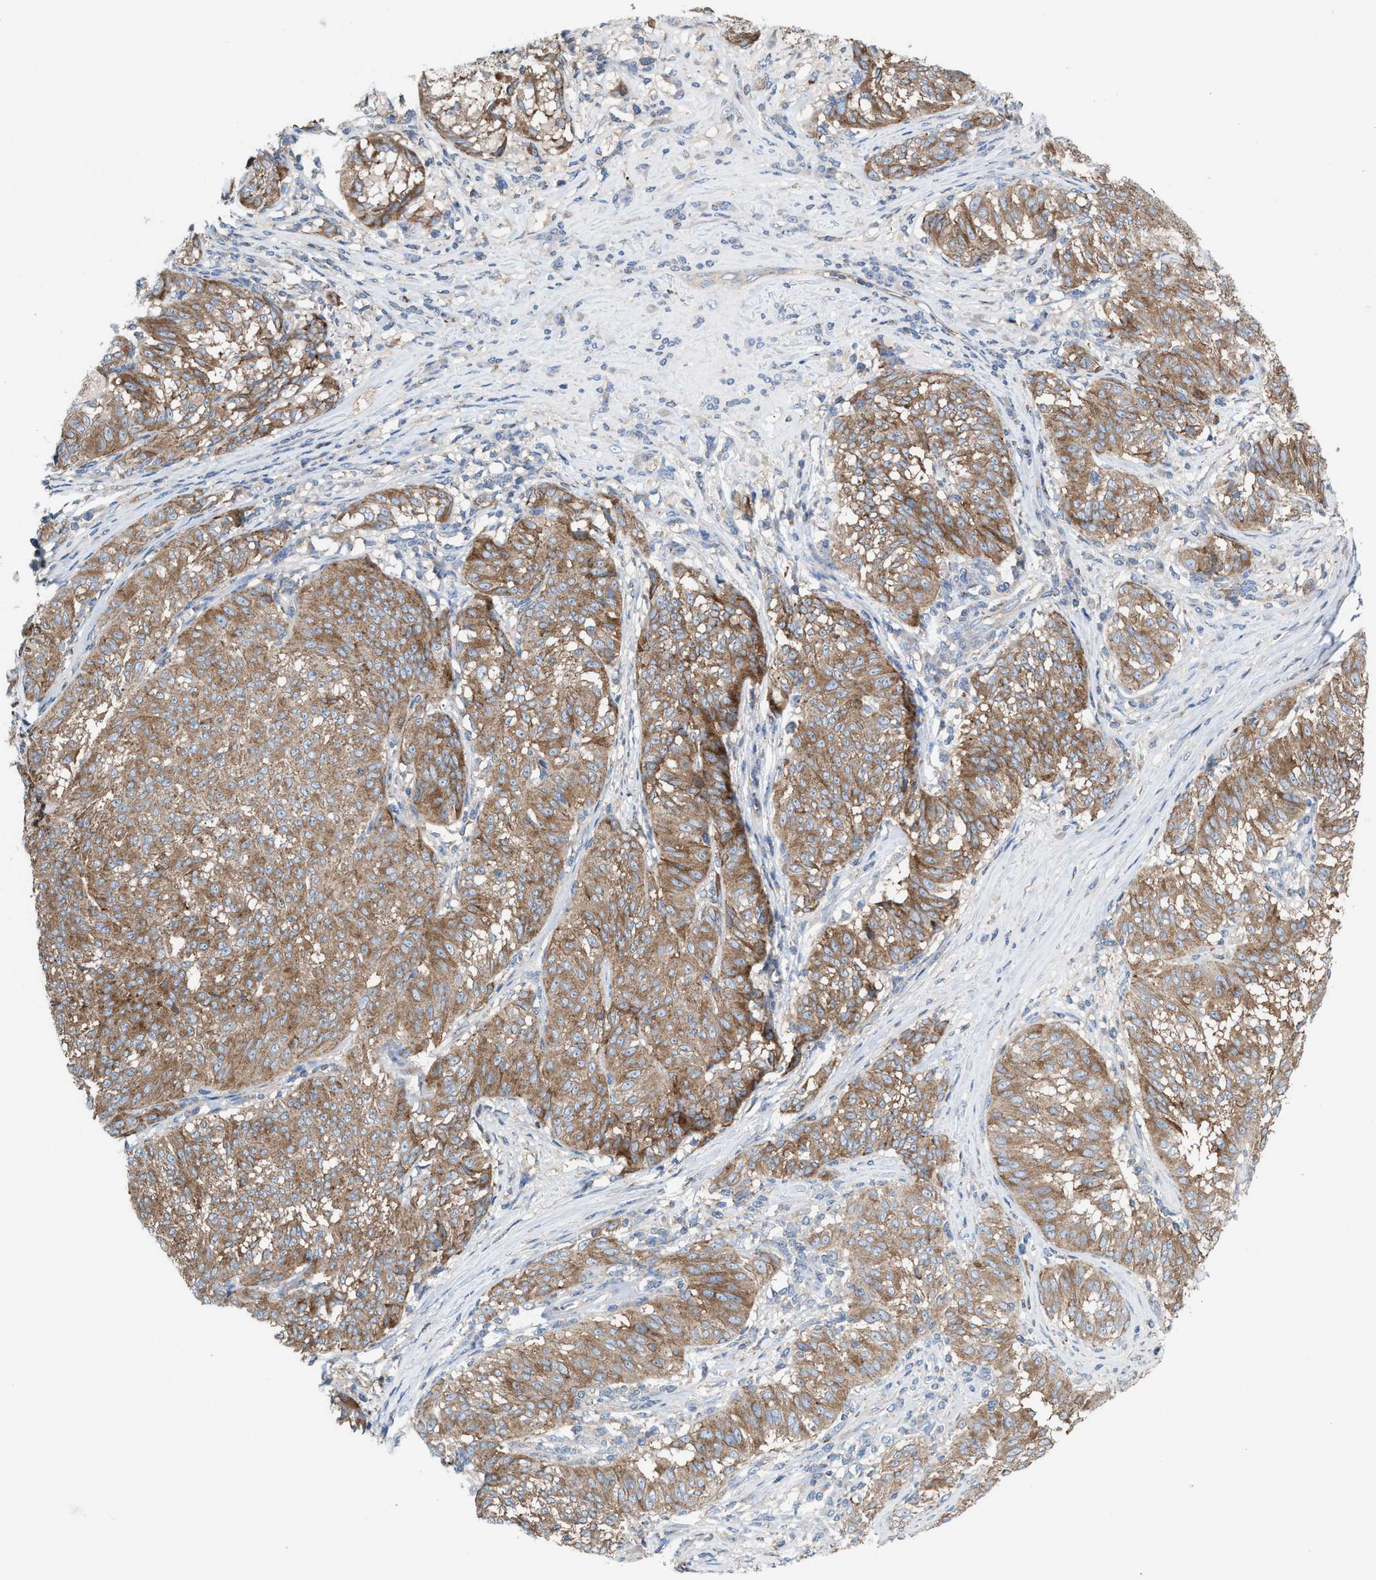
{"staining": {"intensity": "moderate", "quantity": ">75%", "location": "cytoplasmic/membranous"}, "tissue": "melanoma", "cell_type": "Tumor cells", "image_type": "cancer", "snomed": [{"axis": "morphology", "description": "Malignant melanoma, NOS"}, {"axis": "topography", "description": "Skin"}], "caption": "A medium amount of moderate cytoplasmic/membranous expression is identified in about >75% of tumor cells in melanoma tissue. Using DAB (3,3'-diaminobenzidine) (brown) and hematoxylin (blue) stains, captured at high magnification using brightfield microscopy.", "gene": "MRM1", "patient": {"sex": "female", "age": 72}}